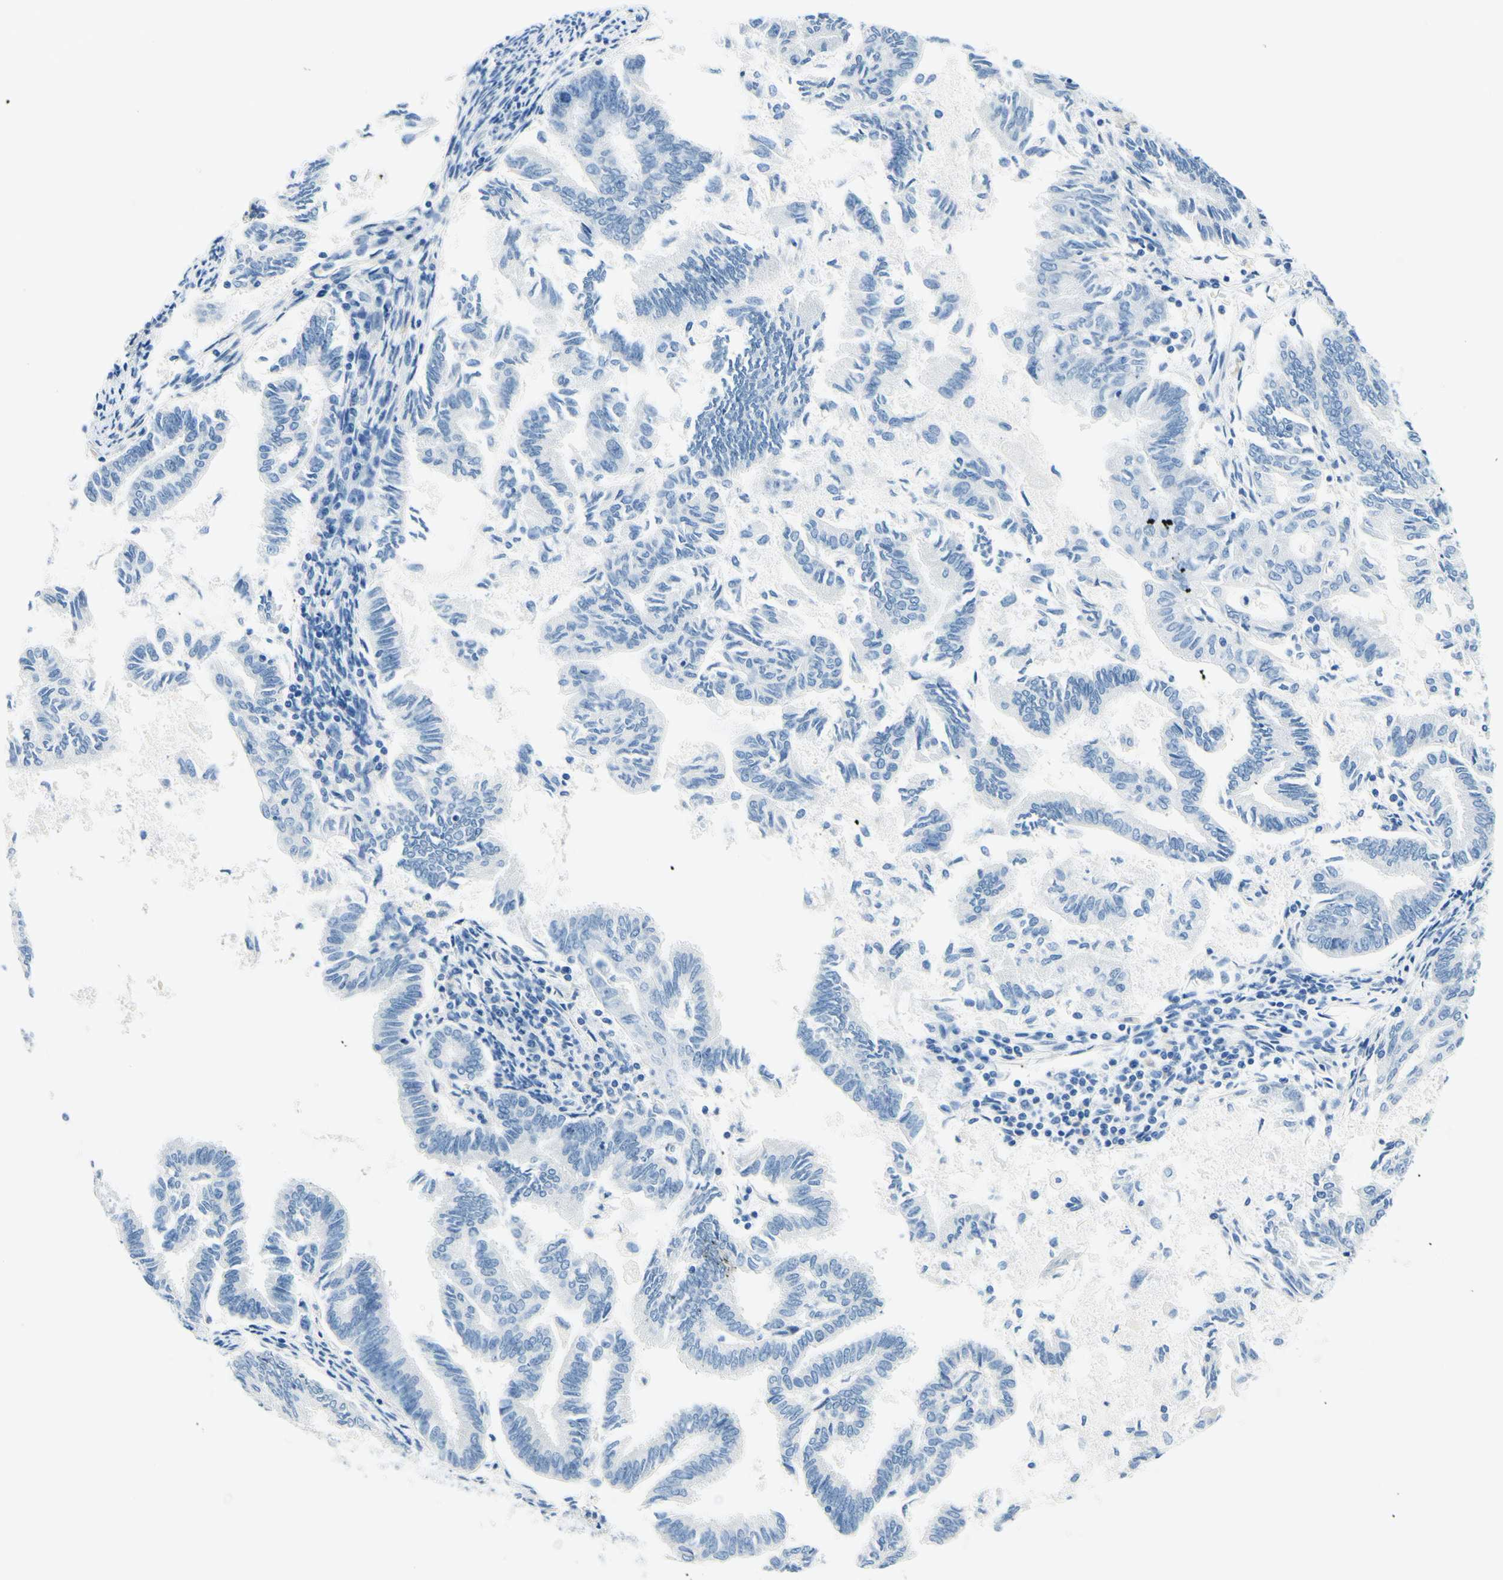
{"staining": {"intensity": "negative", "quantity": "none", "location": "none"}, "tissue": "endometrial cancer", "cell_type": "Tumor cells", "image_type": "cancer", "snomed": [{"axis": "morphology", "description": "Adenocarcinoma, NOS"}, {"axis": "topography", "description": "Endometrium"}], "caption": "High magnification brightfield microscopy of endometrial cancer stained with DAB (3,3'-diaminobenzidine) (brown) and counterstained with hematoxylin (blue): tumor cells show no significant expression. The staining is performed using DAB brown chromogen with nuclei counter-stained in using hematoxylin.", "gene": "PASD1", "patient": {"sex": "female", "age": 86}}